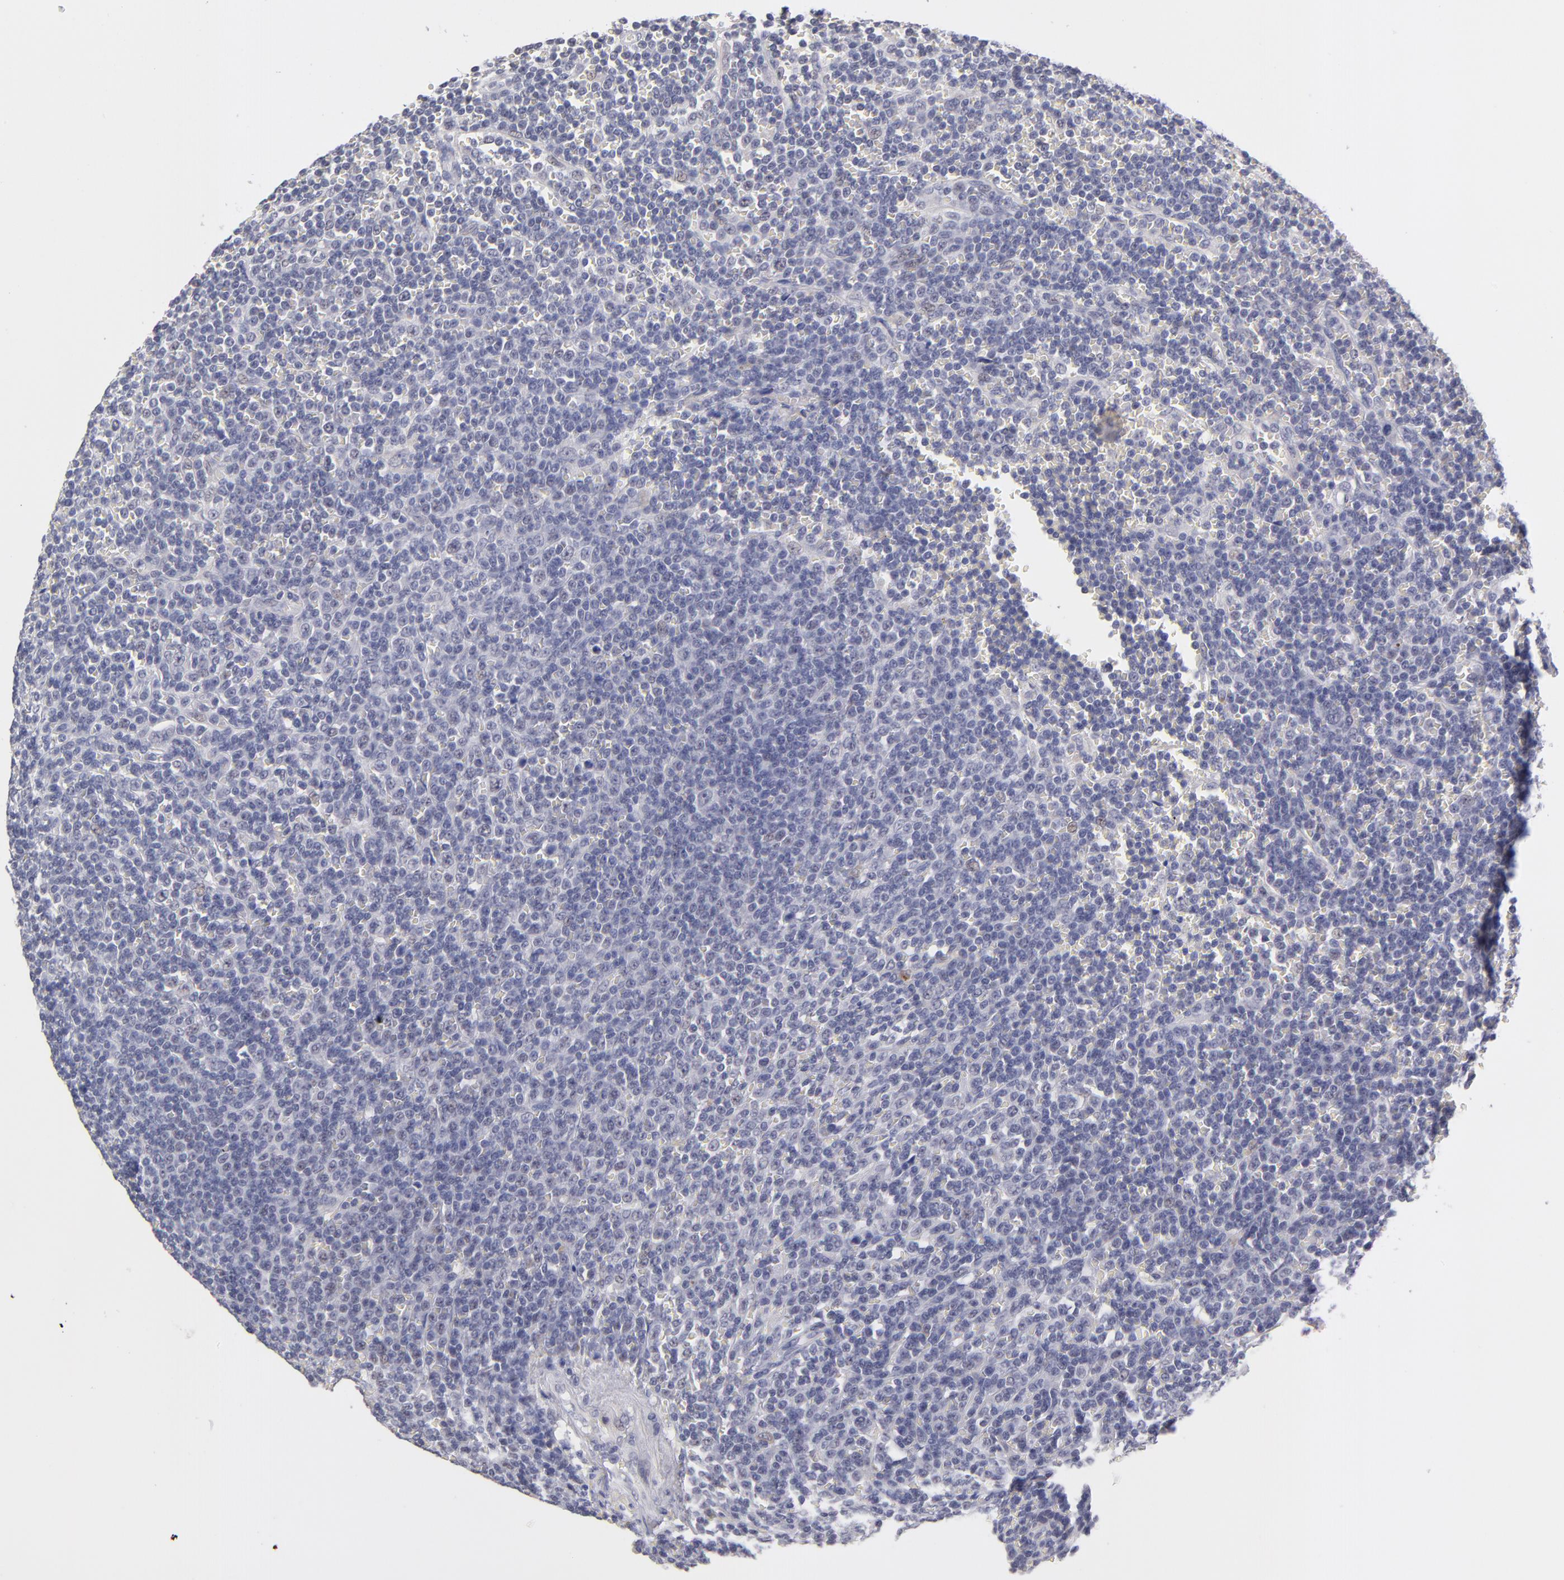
{"staining": {"intensity": "weak", "quantity": "25%-75%", "location": "cytoplasmic/membranous"}, "tissue": "lymphoma", "cell_type": "Tumor cells", "image_type": "cancer", "snomed": [{"axis": "morphology", "description": "Malignant lymphoma, non-Hodgkin's type, Low grade"}, {"axis": "topography", "description": "Spleen"}], "caption": "Brown immunohistochemical staining in human lymphoma demonstrates weak cytoplasmic/membranous staining in about 25%-75% of tumor cells. (DAB (3,3'-diaminobenzidine) = brown stain, brightfield microscopy at high magnification).", "gene": "TEX11", "patient": {"sex": "male", "age": 80}}